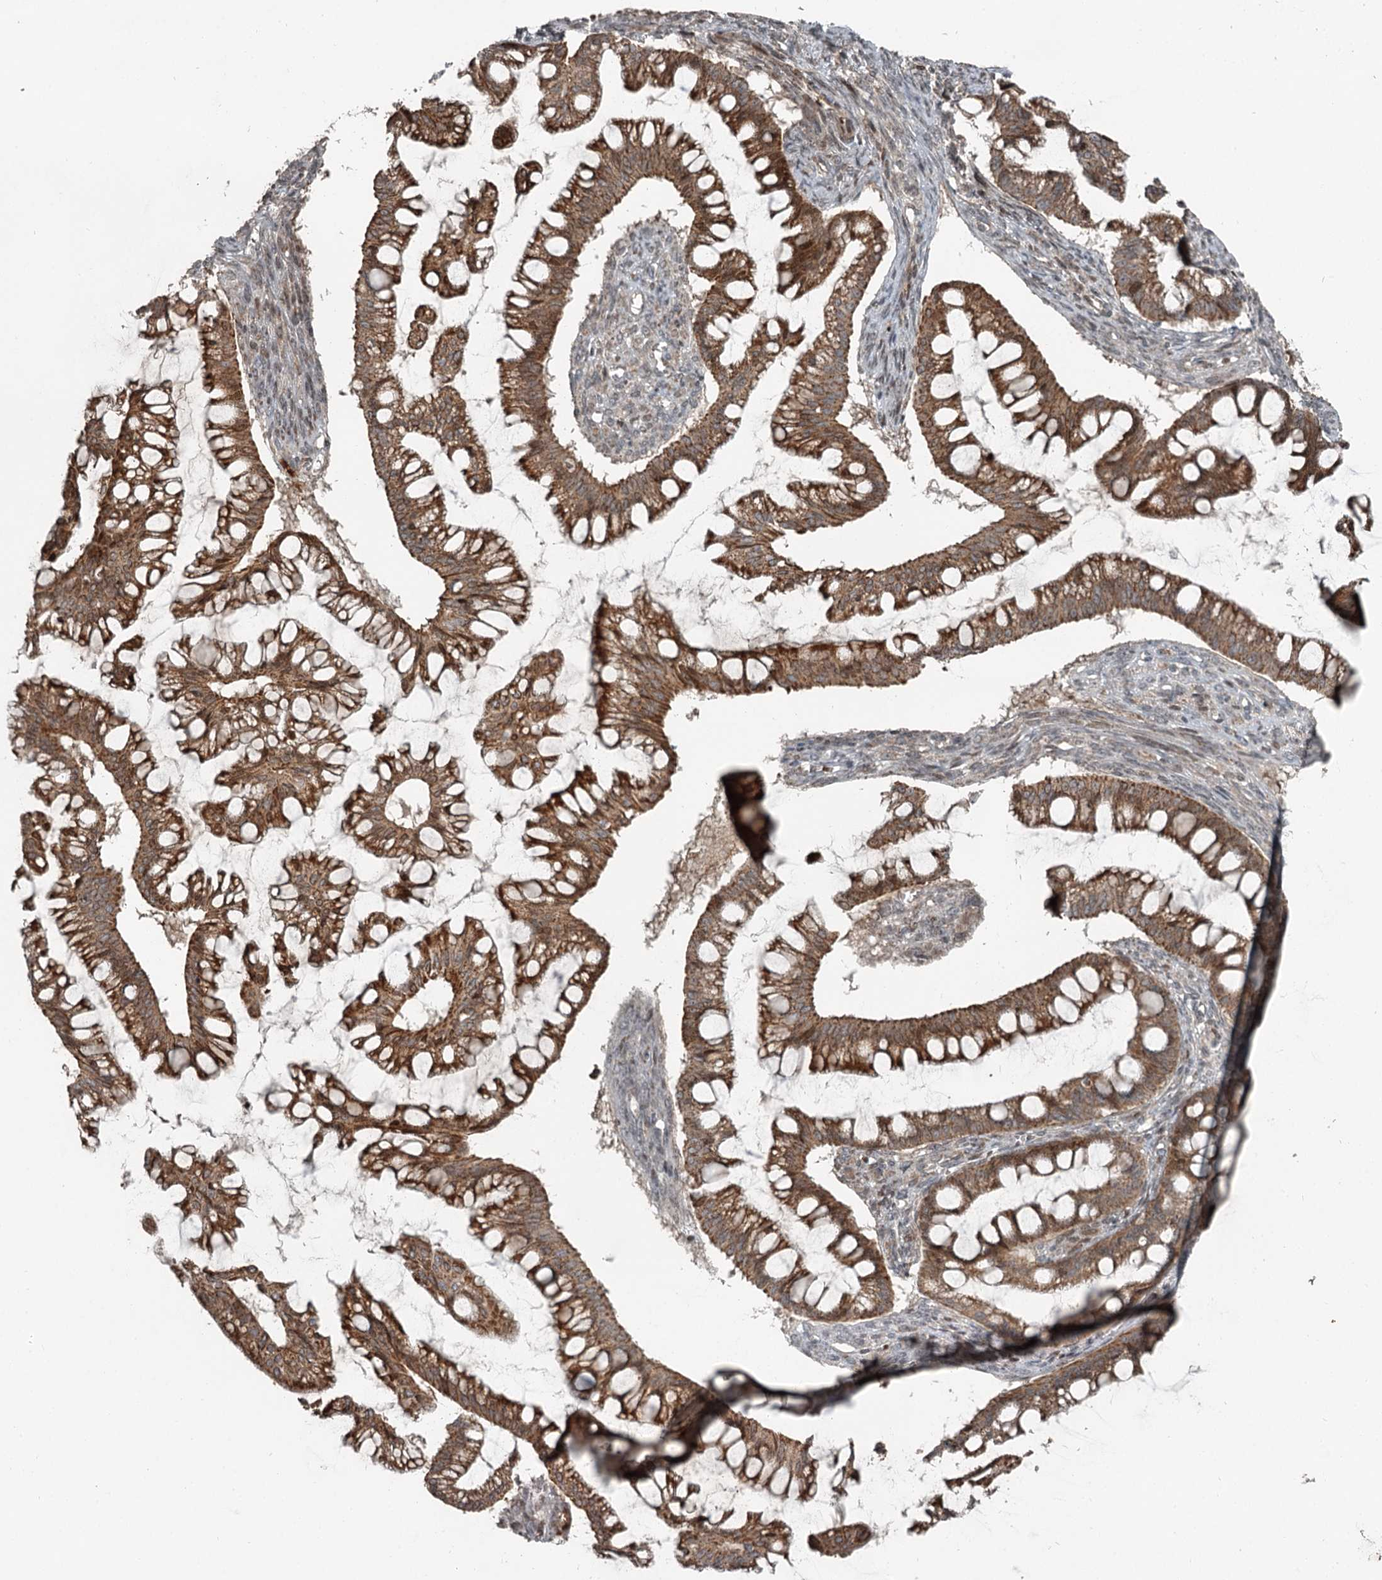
{"staining": {"intensity": "moderate", "quantity": ">75%", "location": "cytoplasmic/membranous"}, "tissue": "ovarian cancer", "cell_type": "Tumor cells", "image_type": "cancer", "snomed": [{"axis": "morphology", "description": "Cystadenocarcinoma, mucinous, NOS"}, {"axis": "topography", "description": "Ovary"}], "caption": "An image of ovarian cancer stained for a protein reveals moderate cytoplasmic/membranous brown staining in tumor cells.", "gene": "RASSF8", "patient": {"sex": "female", "age": 73}}